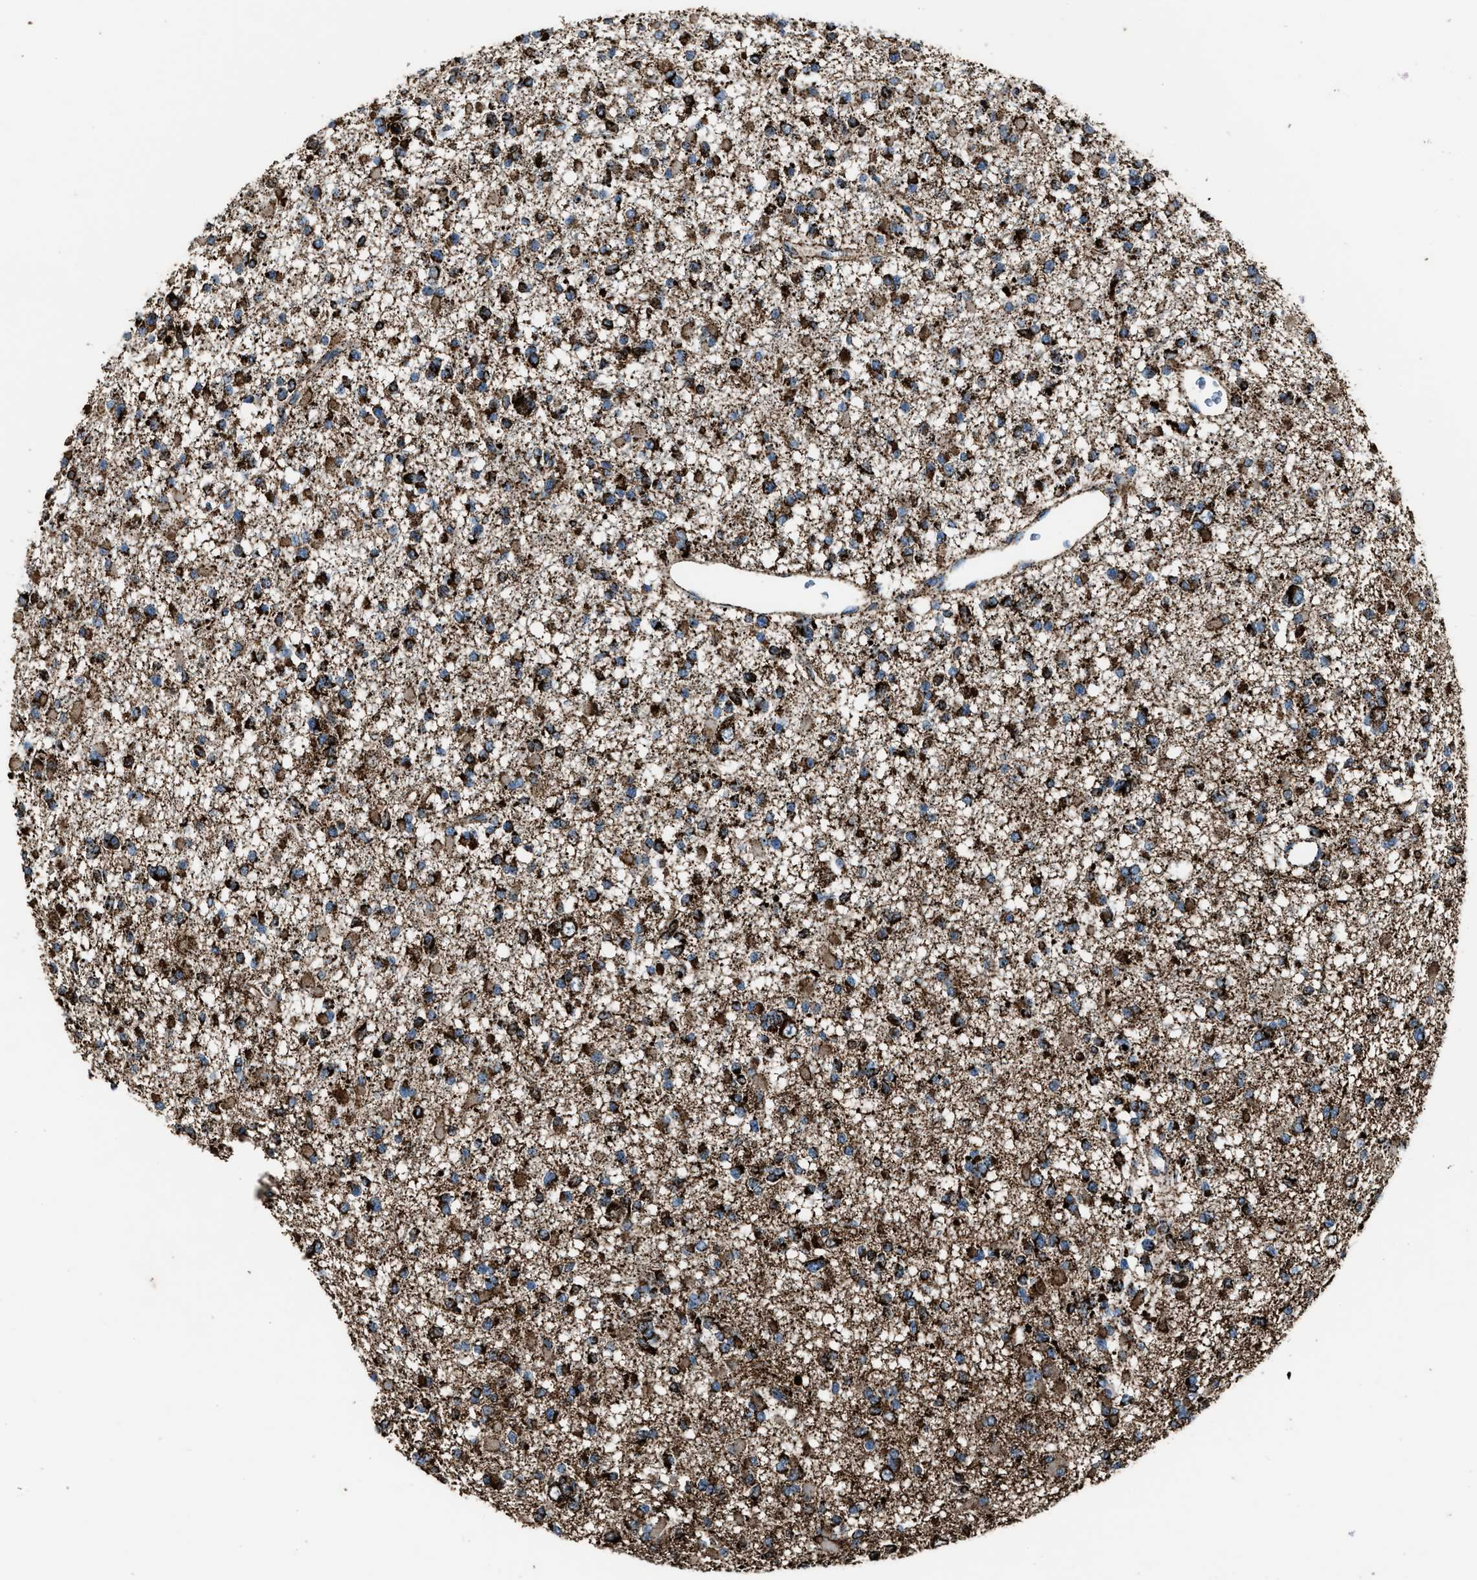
{"staining": {"intensity": "strong", "quantity": ">75%", "location": "cytoplasmic/membranous"}, "tissue": "glioma", "cell_type": "Tumor cells", "image_type": "cancer", "snomed": [{"axis": "morphology", "description": "Glioma, malignant, Low grade"}, {"axis": "topography", "description": "Brain"}], "caption": "Strong cytoplasmic/membranous positivity is present in about >75% of tumor cells in glioma. (DAB (3,3'-diaminobenzidine) IHC with brightfield microscopy, high magnification).", "gene": "MDH2", "patient": {"sex": "female", "age": 22}}